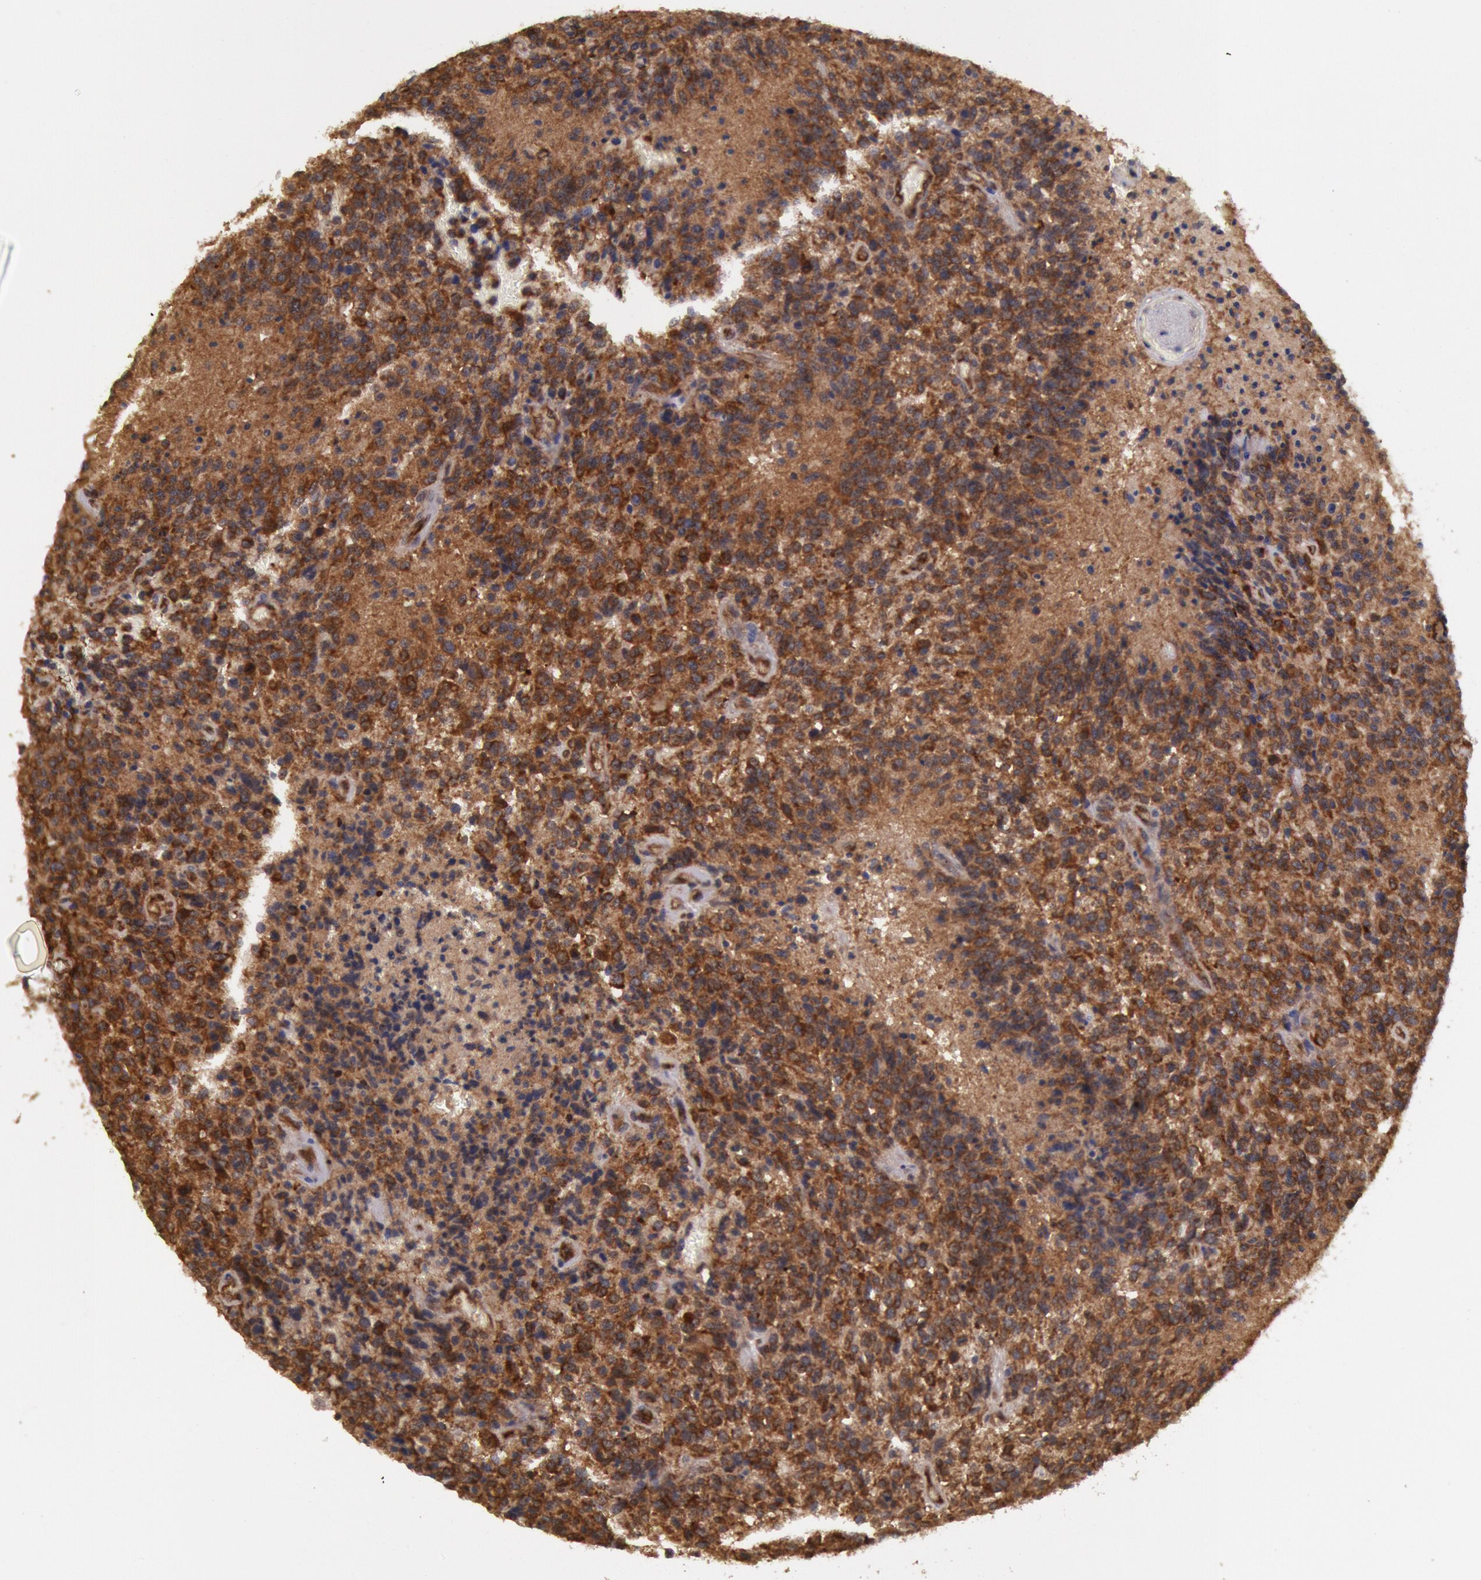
{"staining": {"intensity": "strong", "quantity": ">75%", "location": "cytoplasmic/membranous,nuclear"}, "tissue": "glioma", "cell_type": "Tumor cells", "image_type": "cancer", "snomed": [{"axis": "morphology", "description": "Glioma, malignant, High grade"}, {"axis": "topography", "description": "Brain"}], "caption": "Glioma tissue demonstrates strong cytoplasmic/membranous and nuclear staining in about >75% of tumor cells", "gene": "STX17", "patient": {"sex": "male", "age": 36}}